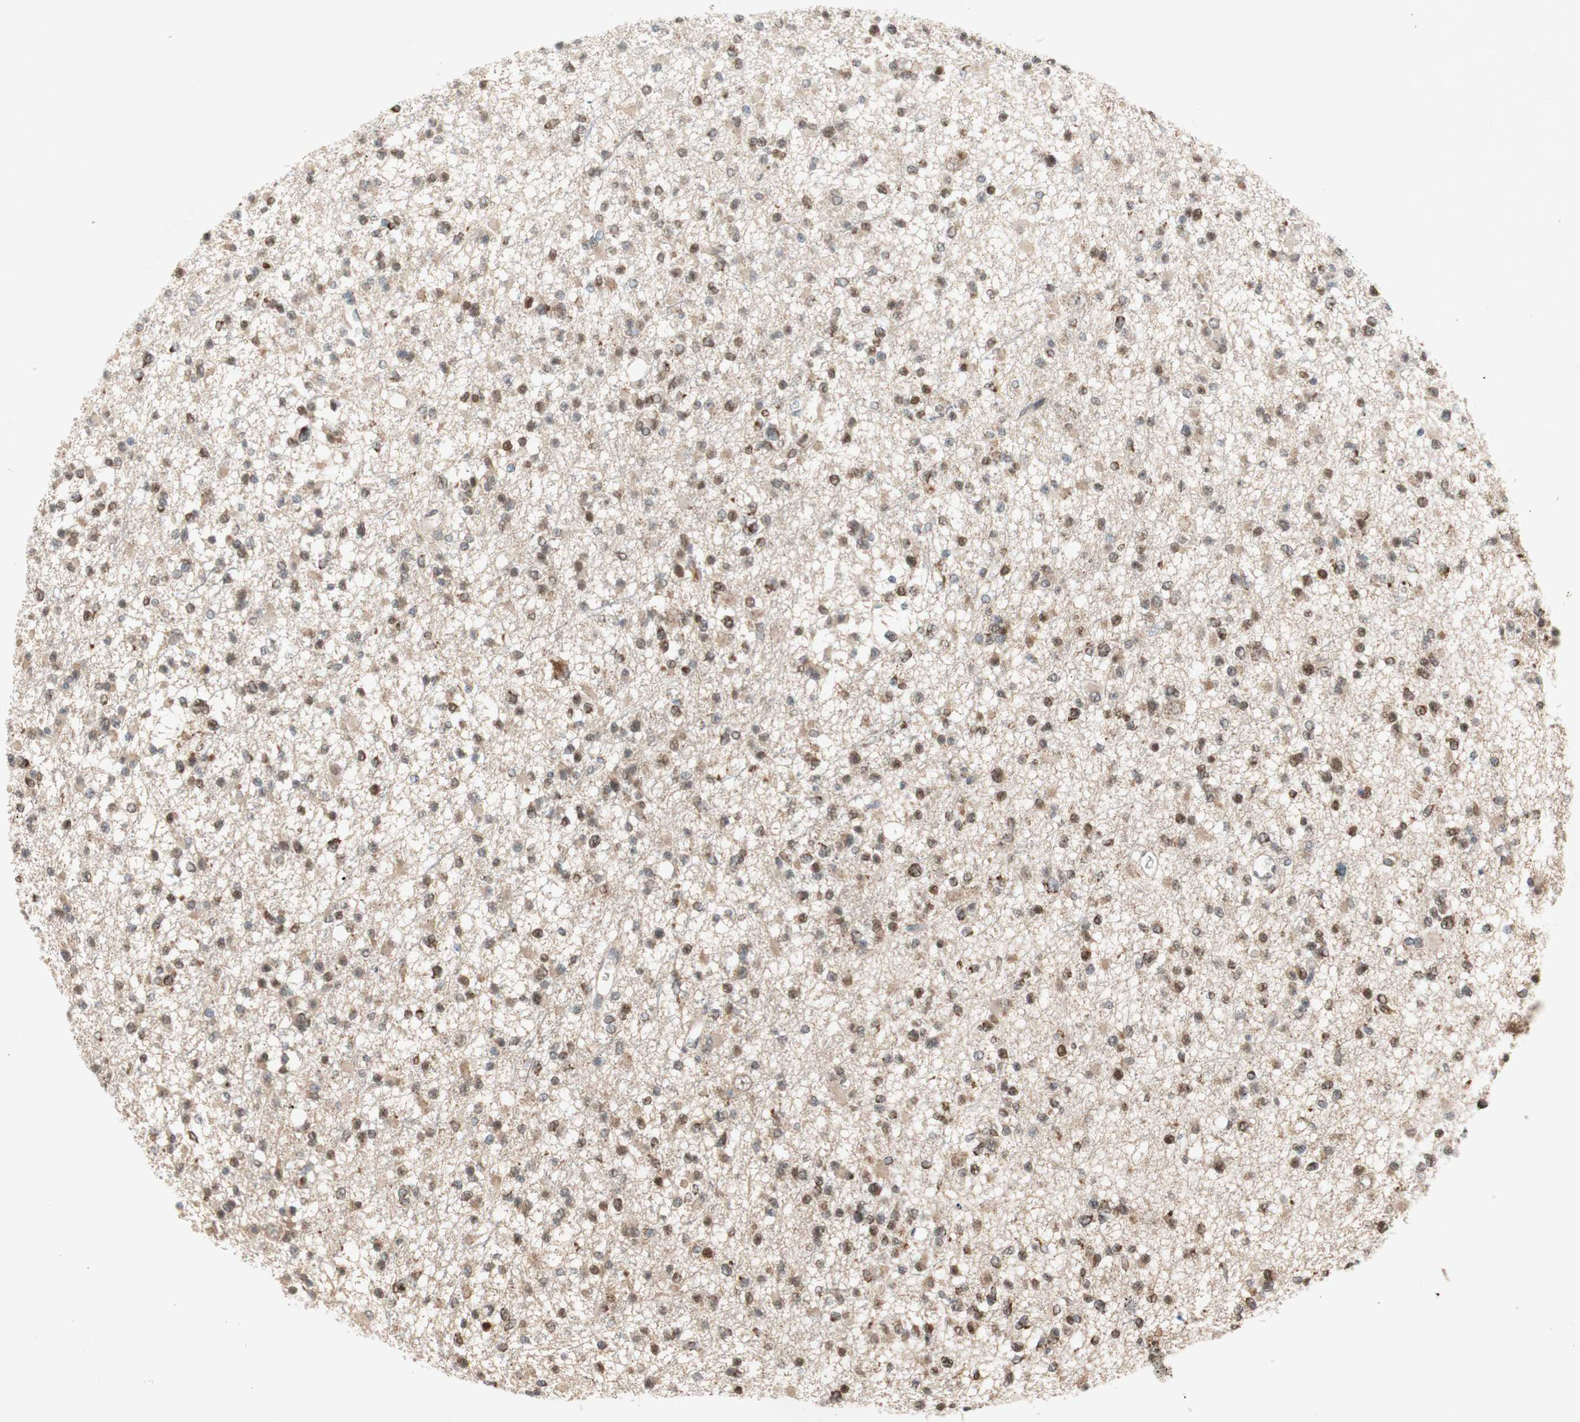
{"staining": {"intensity": "weak", "quantity": "25%-75%", "location": "cytoplasmic/membranous,nuclear"}, "tissue": "glioma", "cell_type": "Tumor cells", "image_type": "cancer", "snomed": [{"axis": "morphology", "description": "Glioma, malignant, Low grade"}, {"axis": "topography", "description": "Brain"}], "caption": "DAB immunohistochemical staining of glioma demonstrates weak cytoplasmic/membranous and nuclear protein expression in about 25%-75% of tumor cells. (DAB (3,3'-diaminobenzidine) = brown stain, brightfield microscopy at high magnification).", "gene": "DNMT3A", "patient": {"sex": "female", "age": 22}}